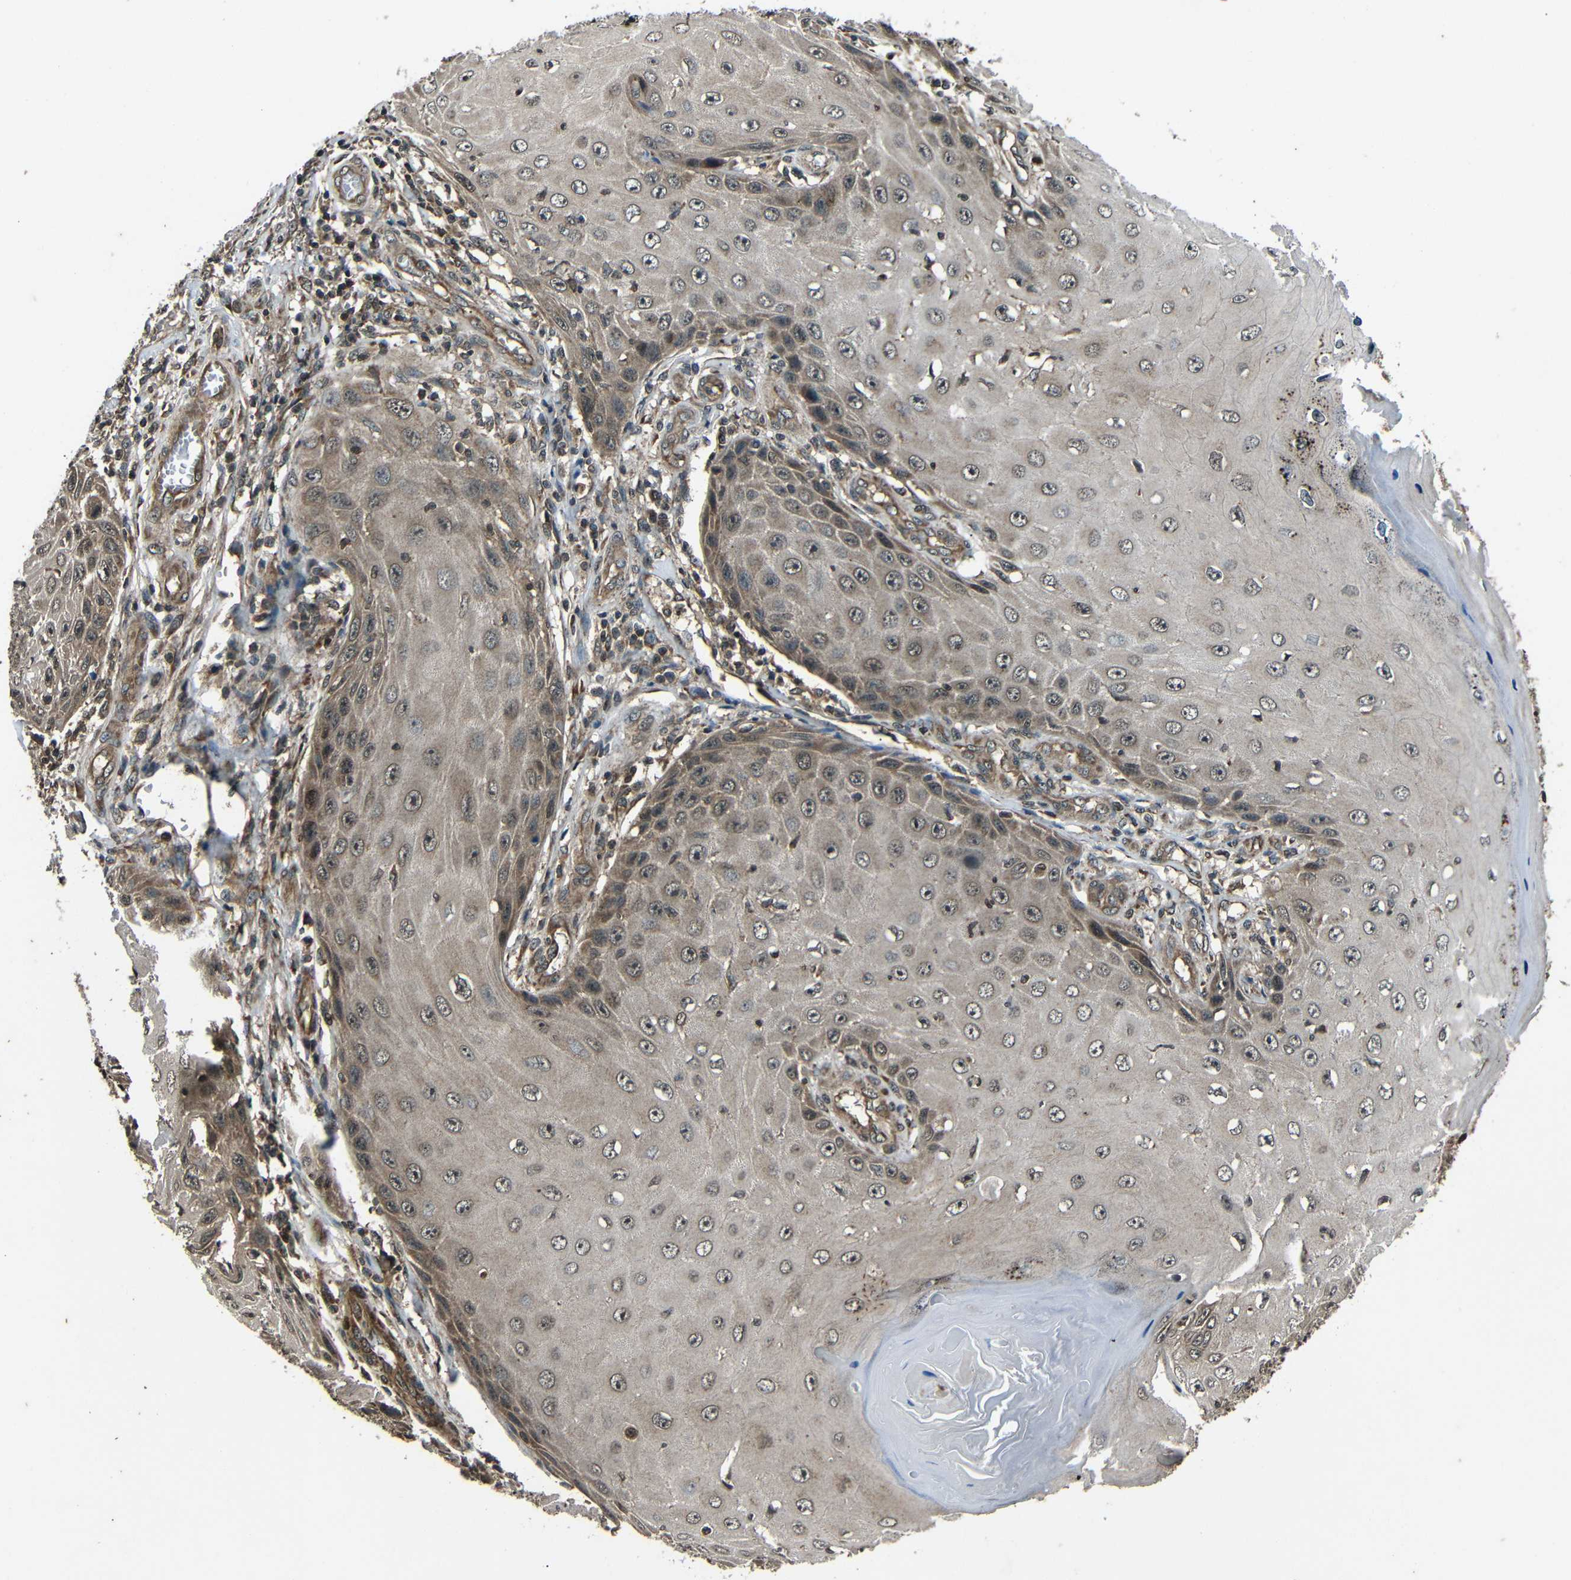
{"staining": {"intensity": "moderate", "quantity": ">75%", "location": "cytoplasmic/membranous"}, "tissue": "skin cancer", "cell_type": "Tumor cells", "image_type": "cancer", "snomed": [{"axis": "morphology", "description": "Squamous cell carcinoma, NOS"}, {"axis": "topography", "description": "Skin"}], "caption": "Protein staining shows moderate cytoplasmic/membranous positivity in about >75% of tumor cells in squamous cell carcinoma (skin). Nuclei are stained in blue.", "gene": "PLK2", "patient": {"sex": "female", "age": 73}}